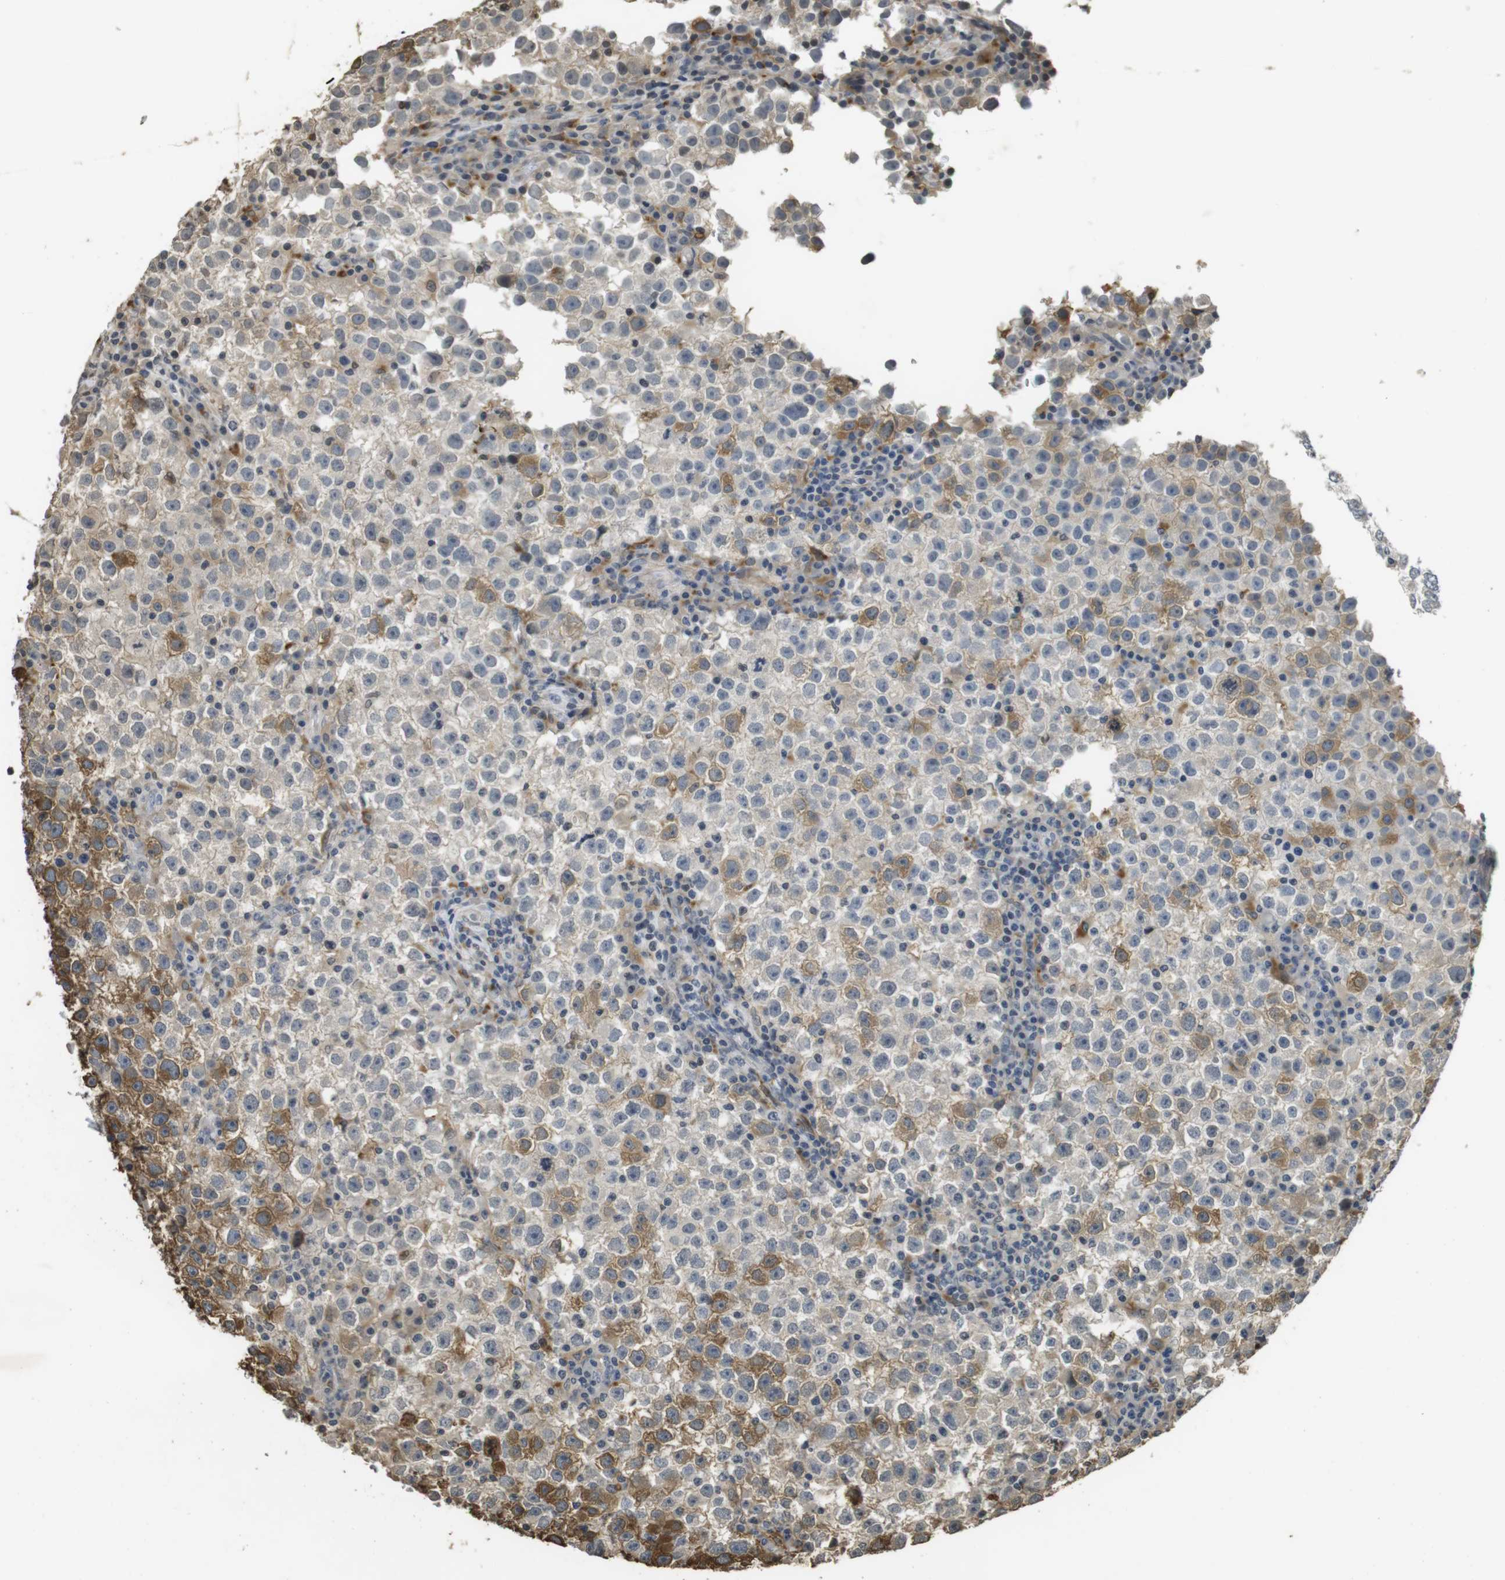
{"staining": {"intensity": "moderate", "quantity": ">75%", "location": "cytoplasmic/membranous"}, "tissue": "testis cancer", "cell_type": "Tumor cells", "image_type": "cancer", "snomed": [{"axis": "morphology", "description": "Seminoma, NOS"}, {"axis": "topography", "description": "Testis"}], "caption": "Human testis seminoma stained with a brown dye shows moderate cytoplasmic/membranous positive positivity in approximately >75% of tumor cells.", "gene": "FZD10", "patient": {"sex": "male", "age": 22}}